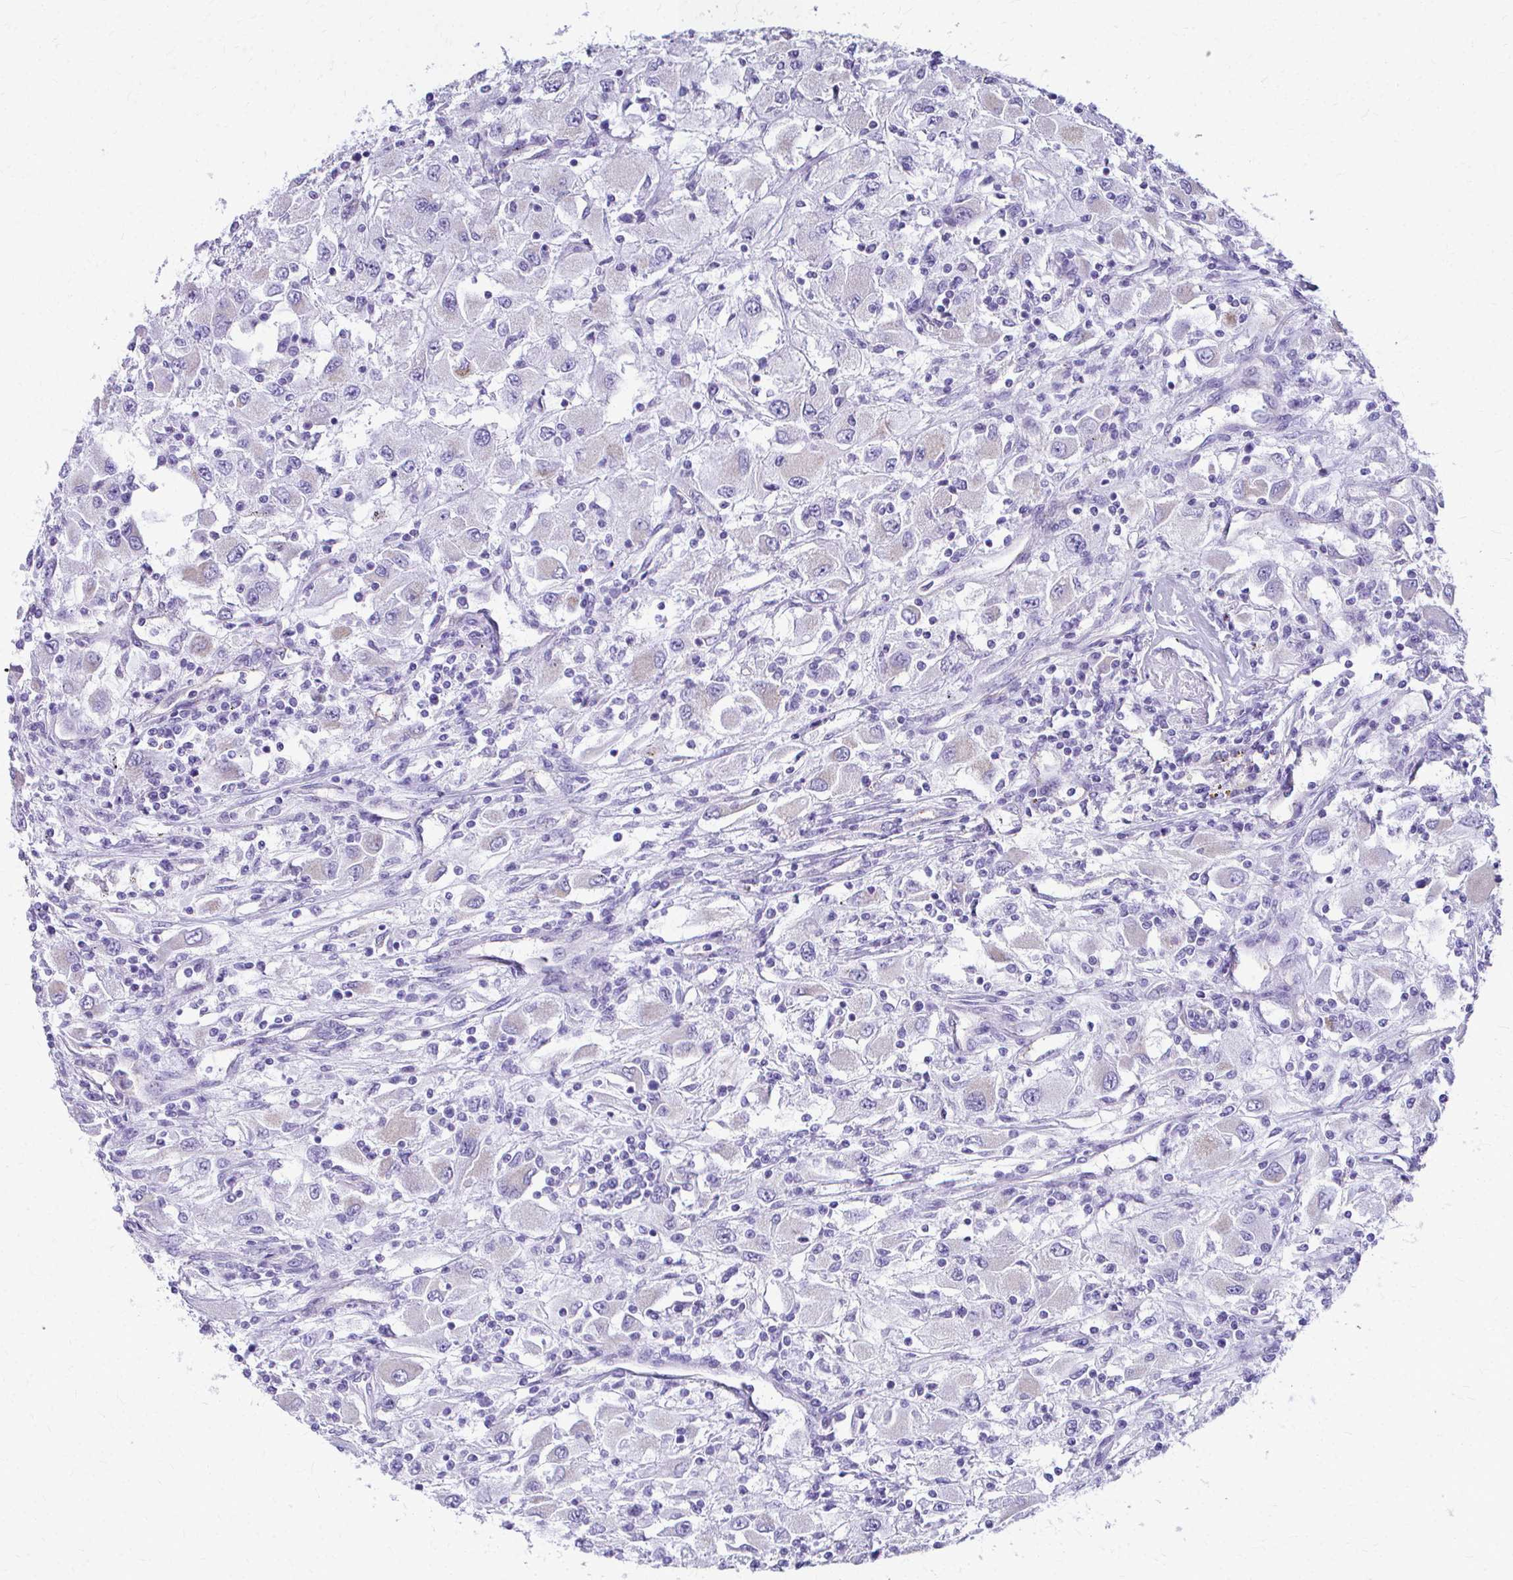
{"staining": {"intensity": "negative", "quantity": "none", "location": "none"}, "tissue": "renal cancer", "cell_type": "Tumor cells", "image_type": "cancer", "snomed": [{"axis": "morphology", "description": "Adenocarcinoma, NOS"}, {"axis": "topography", "description": "Kidney"}], "caption": "There is no significant staining in tumor cells of adenocarcinoma (renal).", "gene": "TPSG1", "patient": {"sex": "female", "age": 67}}